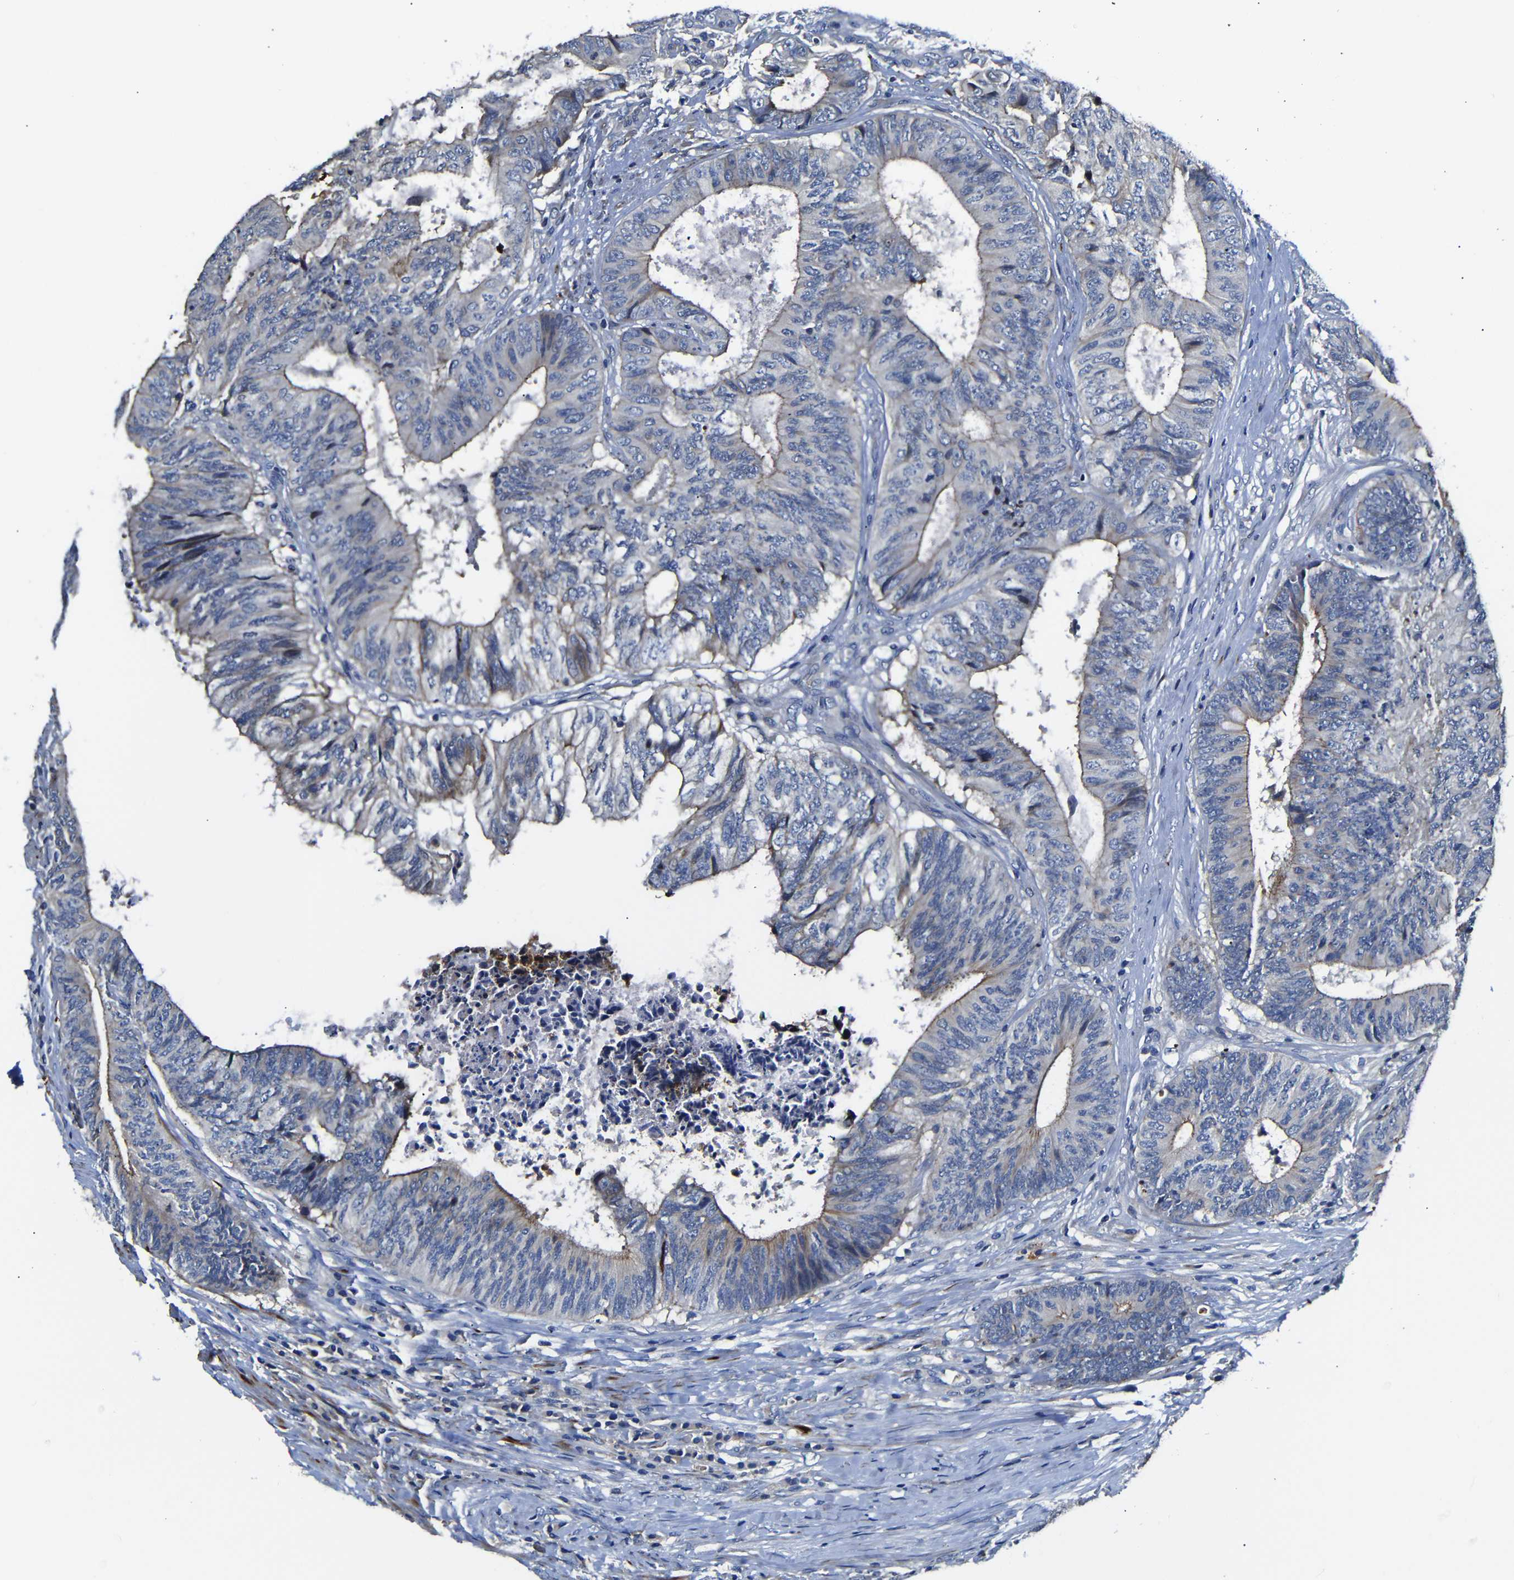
{"staining": {"intensity": "weak", "quantity": "25%-75%", "location": "cytoplasmic/membranous"}, "tissue": "colorectal cancer", "cell_type": "Tumor cells", "image_type": "cancer", "snomed": [{"axis": "morphology", "description": "Adenocarcinoma, NOS"}, {"axis": "topography", "description": "Rectum"}], "caption": "There is low levels of weak cytoplasmic/membranous positivity in tumor cells of colorectal cancer, as demonstrated by immunohistochemical staining (brown color).", "gene": "AFDN", "patient": {"sex": "male", "age": 72}}